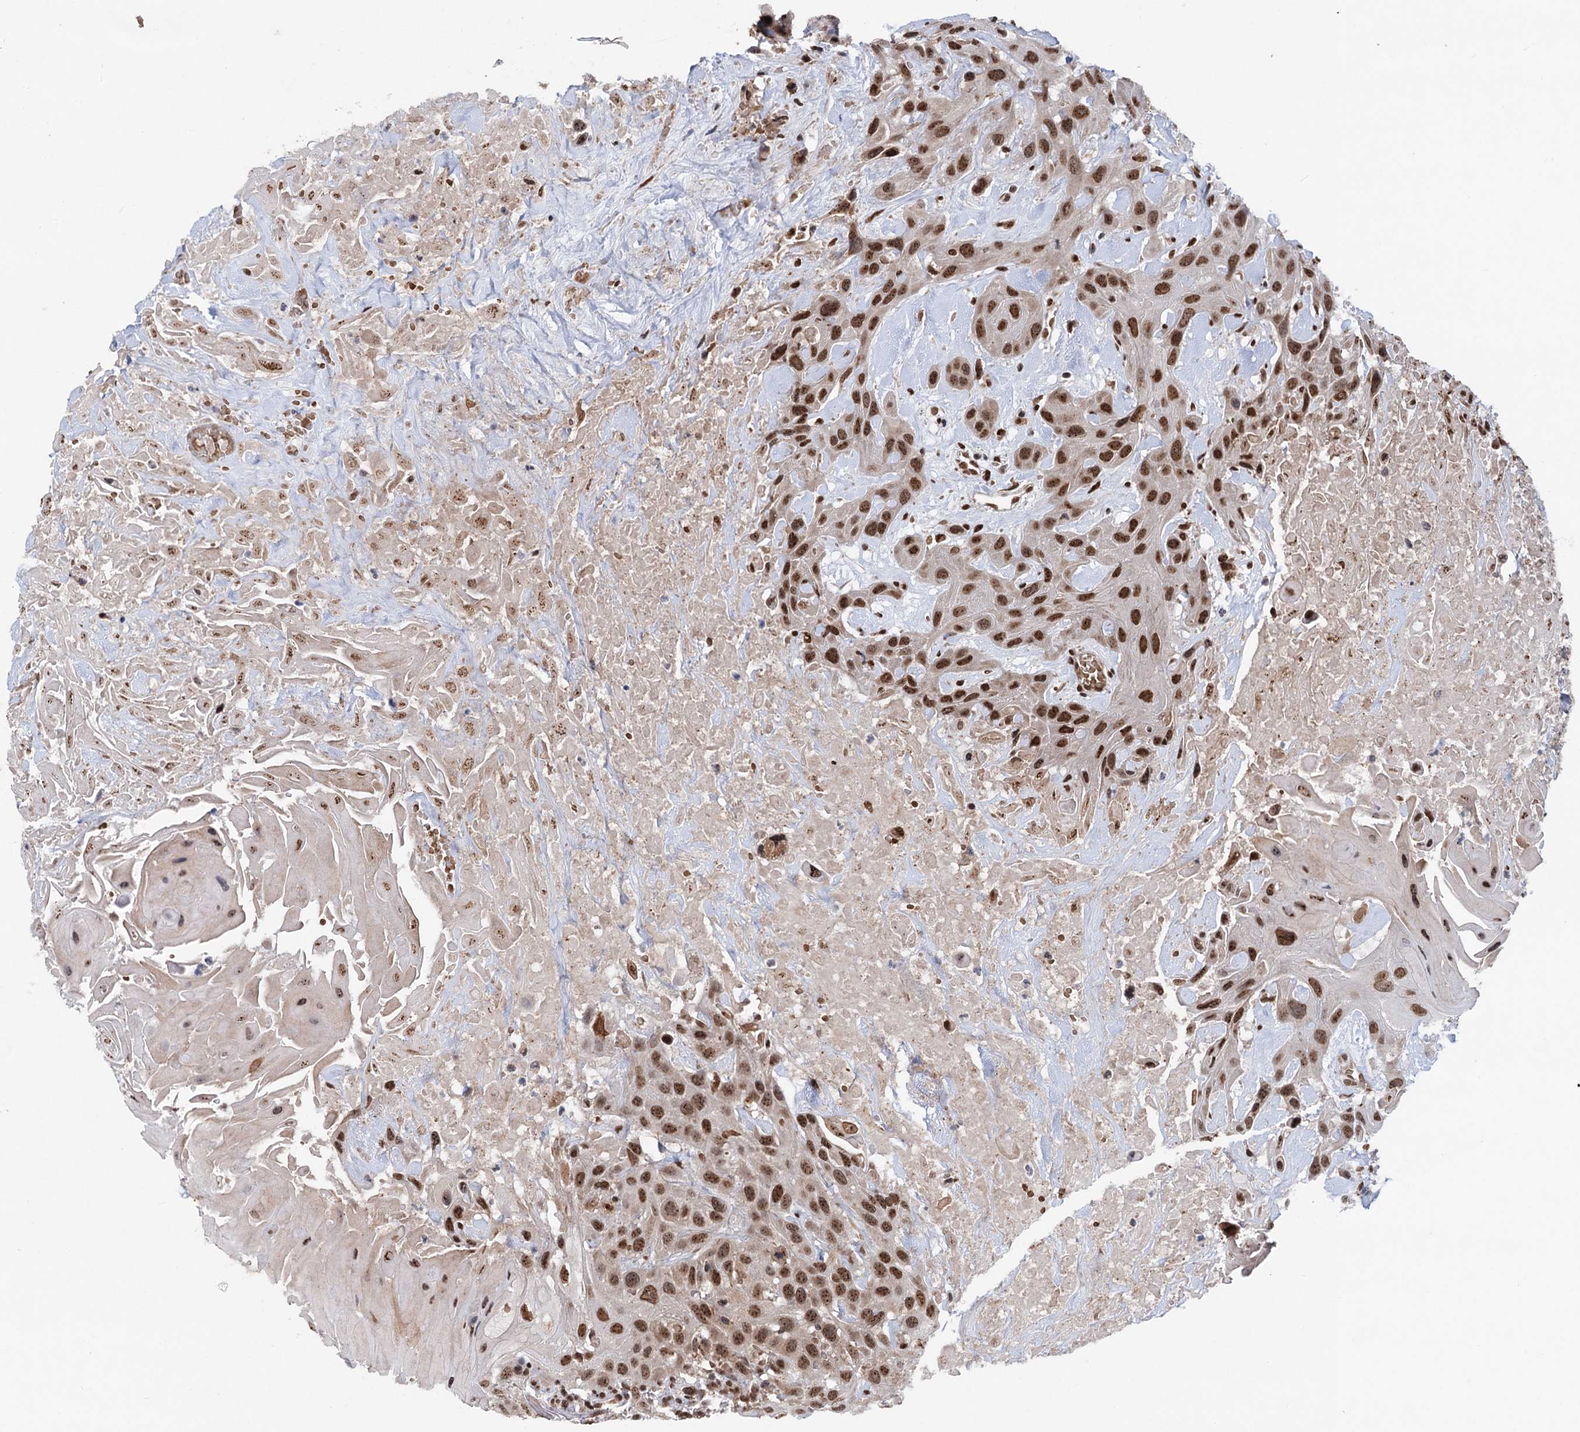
{"staining": {"intensity": "moderate", "quantity": ">75%", "location": "nuclear"}, "tissue": "head and neck cancer", "cell_type": "Tumor cells", "image_type": "cancer", "snomed": [{"axis": "morphology", "description": "Squamous cell carcinoma, NOS"}, {"axis": "topography", "description": "Head-Neck"}], "caption": "Head and neck cancer (squamous cell carcinoma) was stained to show a protein in brown. There is medium levels of moderate nuclear expression in about >75% of tumor cells.", "gene": "MESD", "patient": {"sex": "male", "age": 81}}